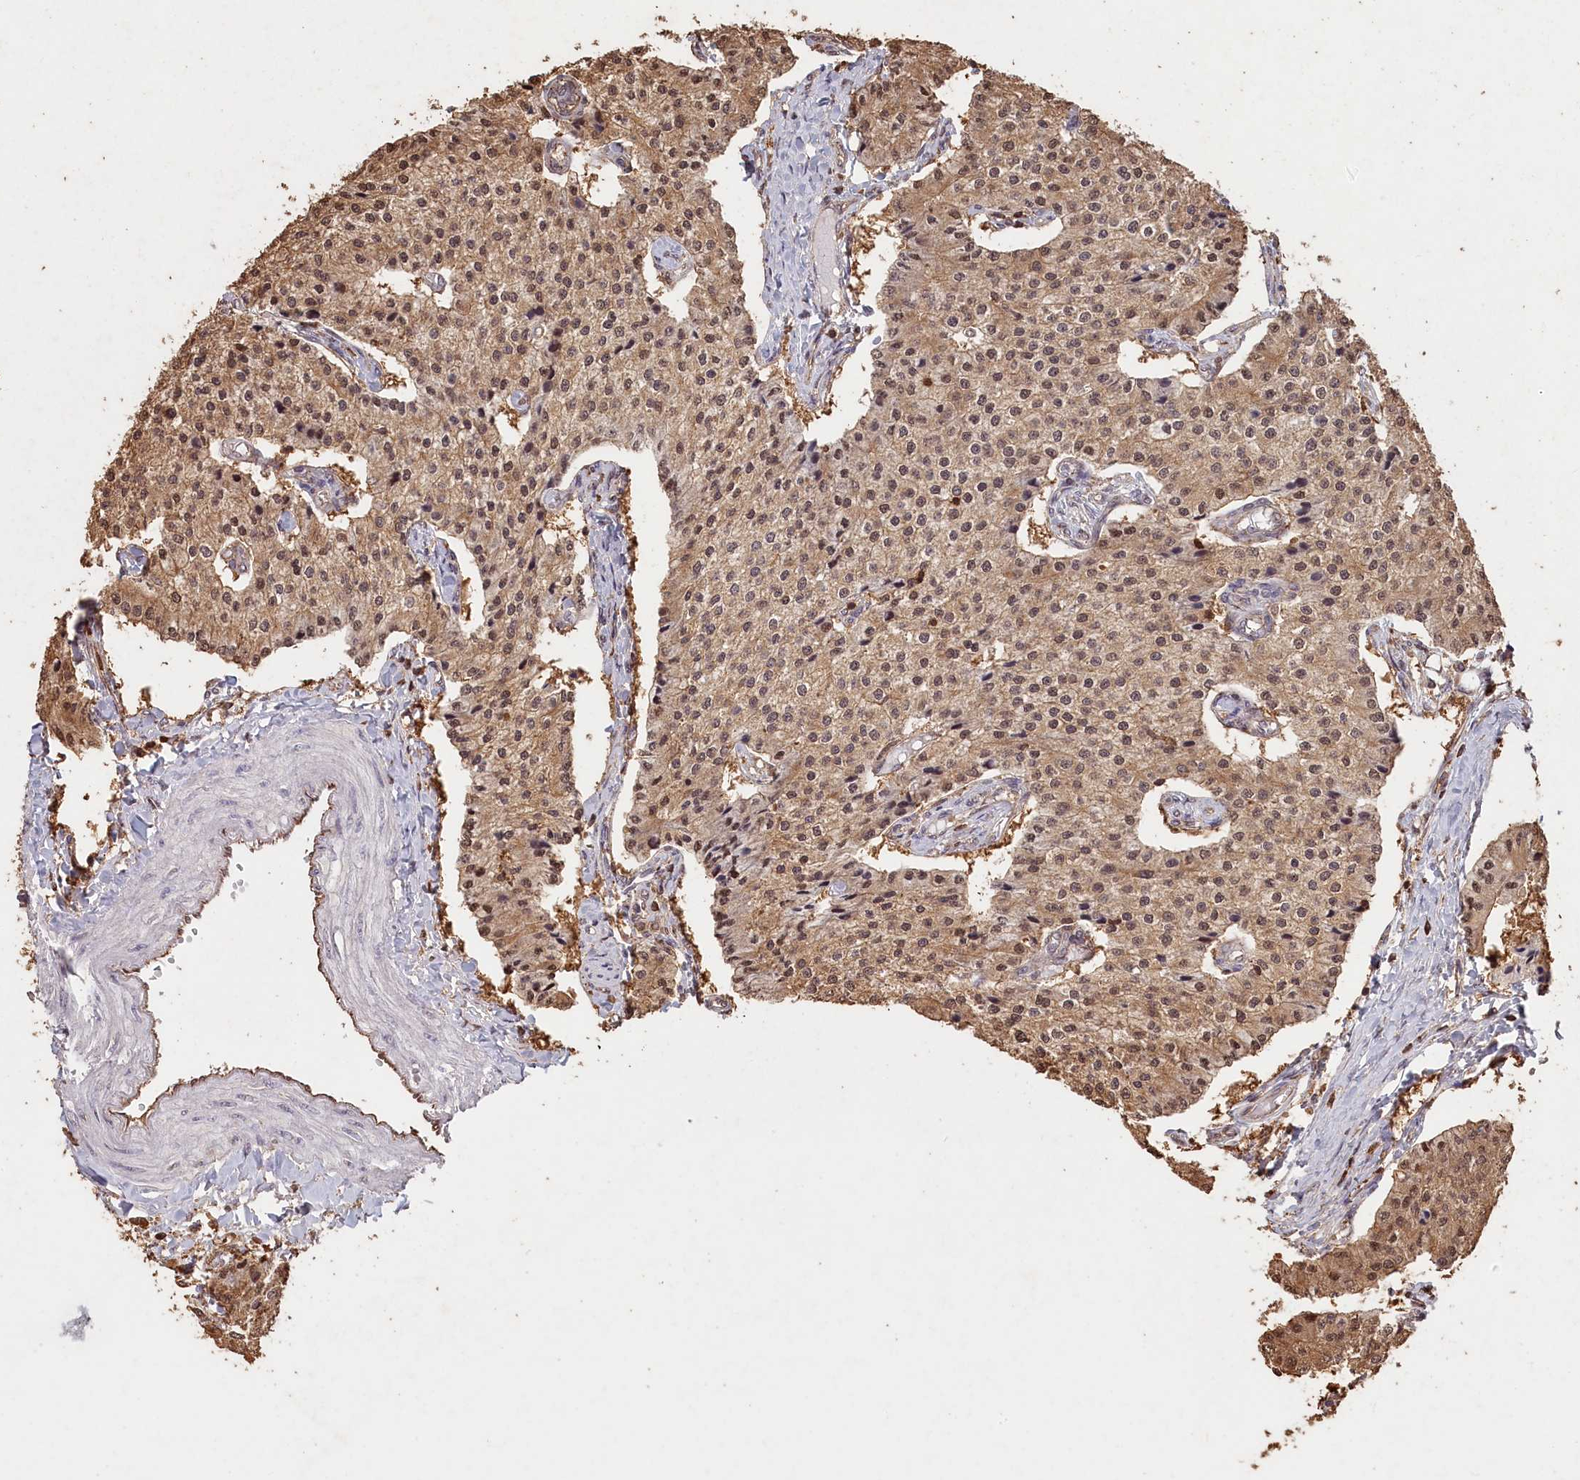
{"staining": {"intensity": "moderate", "quantity": "25%-75%", "location": "cytoplasmic/membranous,nuclear"}, "tissue": "carcinoid", "cell_type": "Tumor cells", "image_type": "cancer", "snomed": [{"axis": "morphology", "description": "Carcinoid, malignant, NOS"}, {"axis": "topography", "description": "Colon"}], "caption": "Approximately 25%-75% of tumor cells in human carcinoid exhibit moderate cytoplasmic/membranous and nuclear protein positivity as visualized by brown immunohistochemical staining.", "gene": "MADD", "patient": {"sex": "female", "age": 52}}